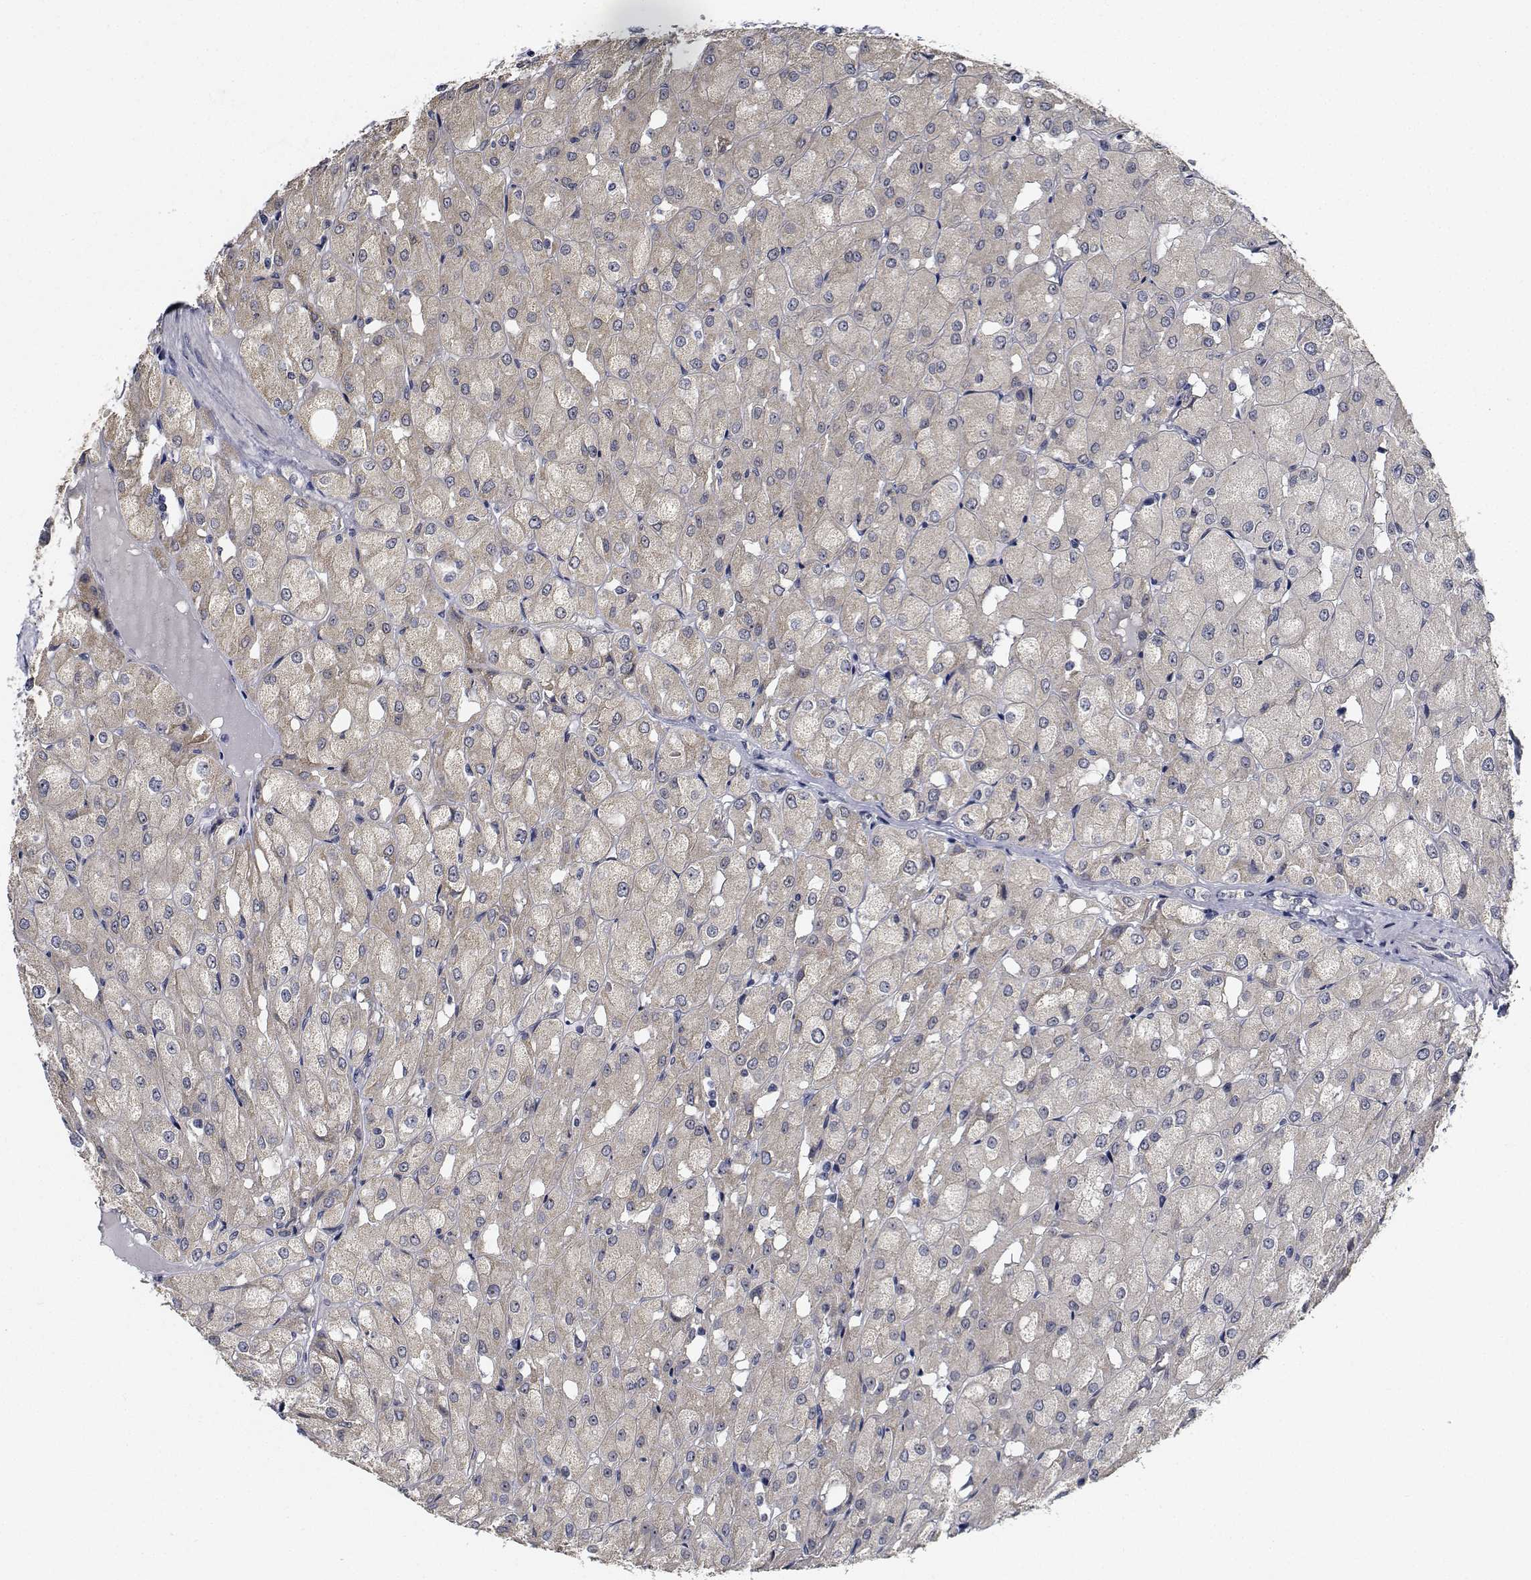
{"staining": {"intensity": "negative", "quantity": "none", "location": "none"}, "tissue": "renal cancer", "cell_type": "Tumor cells", "image_type": "cancer", "snomed": [{"axis": "morphology", "description": "Adenocarcinoma, NOS"}, {"axis": "topography", "description": "Kidney"}], "caption": "A high-resolution histopathology image shows IHC staining of renal cancer (adenocarcinoma), which demonstrates no significant staining in tumor cells.", "gene": "NVL", "patient": {"sex": "male", "age": 72}}